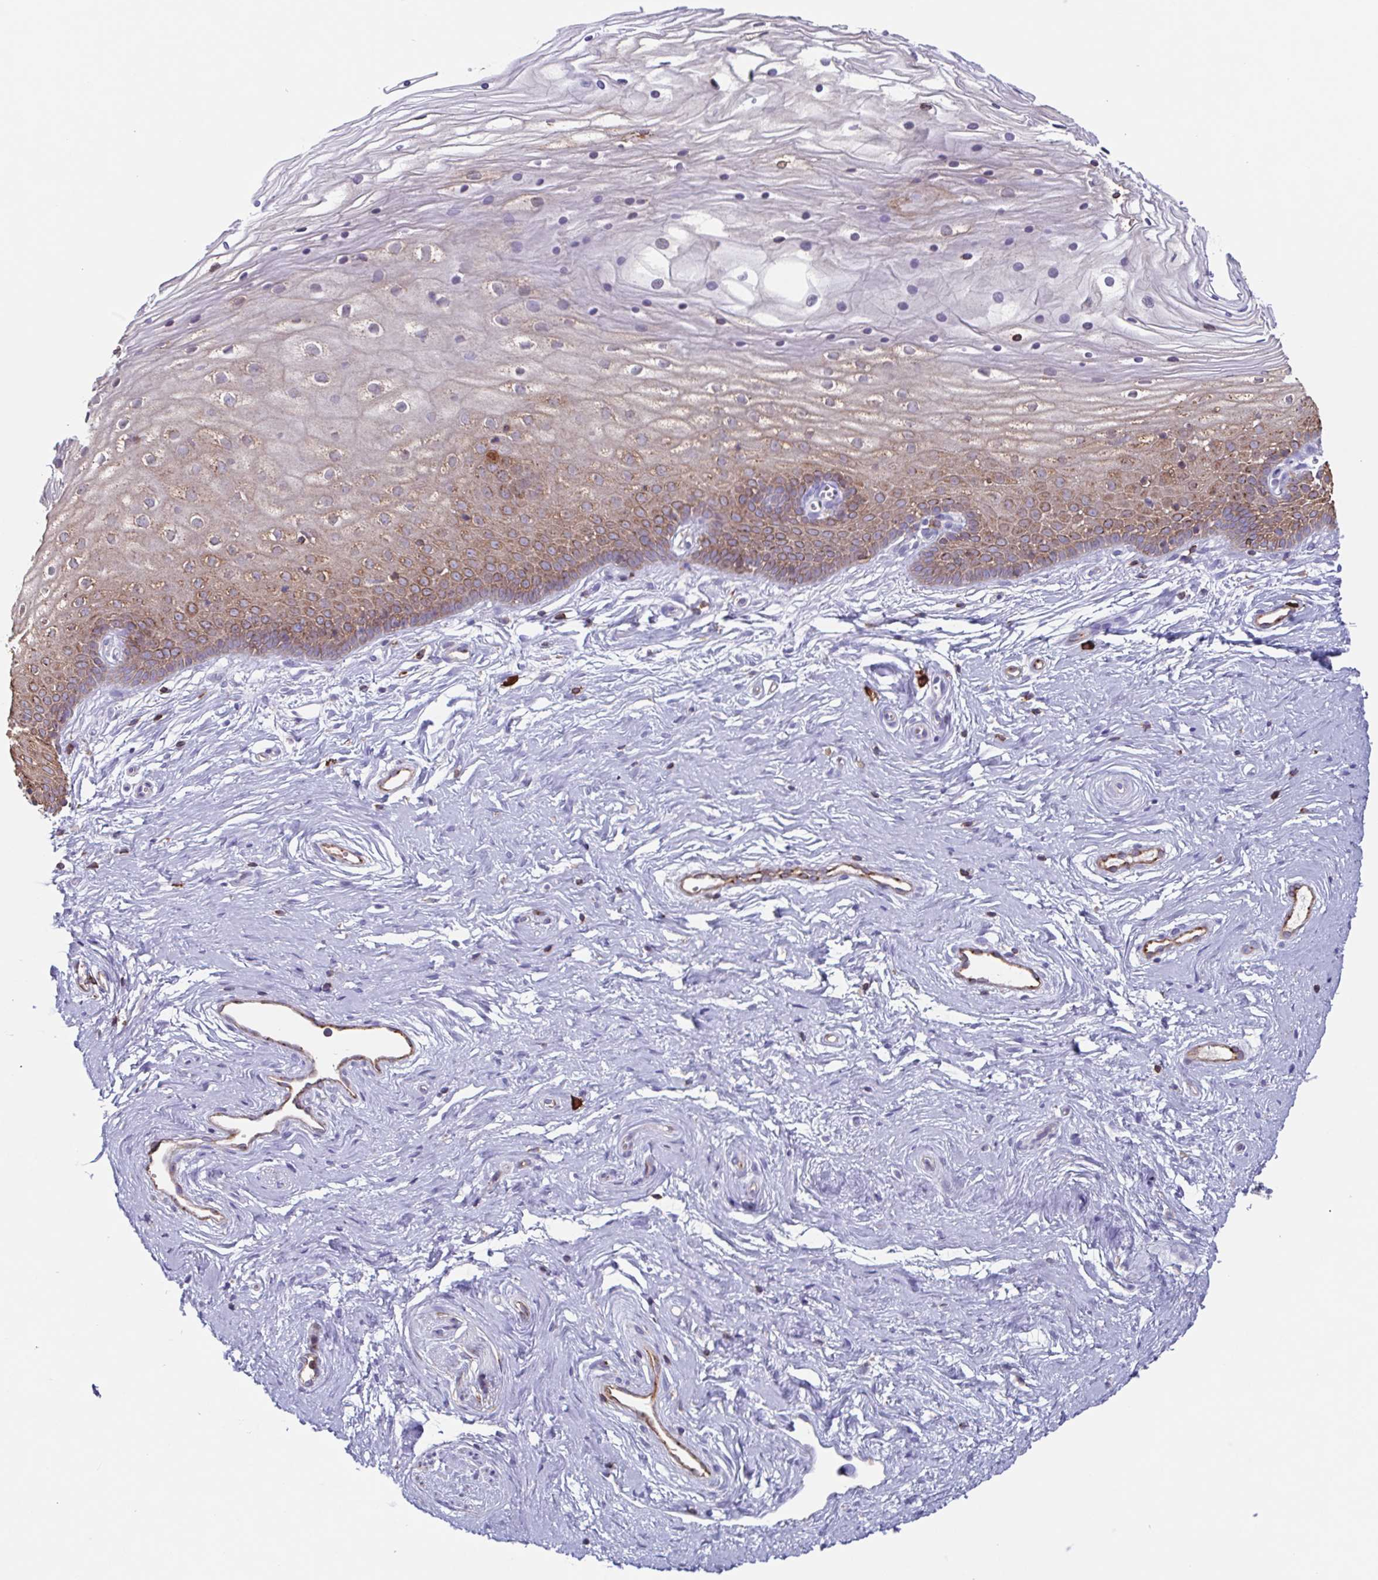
{"staining": {"intensity": "weak", "quantity": "25%-75%", "location": "cytoplasmic/membranous"}, "tissue": "vagina", "cell_type": "Squamous epithelial cells", "image_type": "normal", "snomed": [{"axis": "morphology", "description": "Normal tissue, NOS"}, {"axis": "topography", "description": "Vagina"}], "caption": "Immunohistochemical staining of benign human vagina exhibits low levels of weak cytoplasmic/membranous expression in approximately 25%-75% of squamous epithelial cells. The protein is stained brown, and the nuclei are stained in blue (DAB IHC with brightfield microscopy, high magnification).", "gene": "TPD52", "patient": {"sex": "female", "age": 38}}